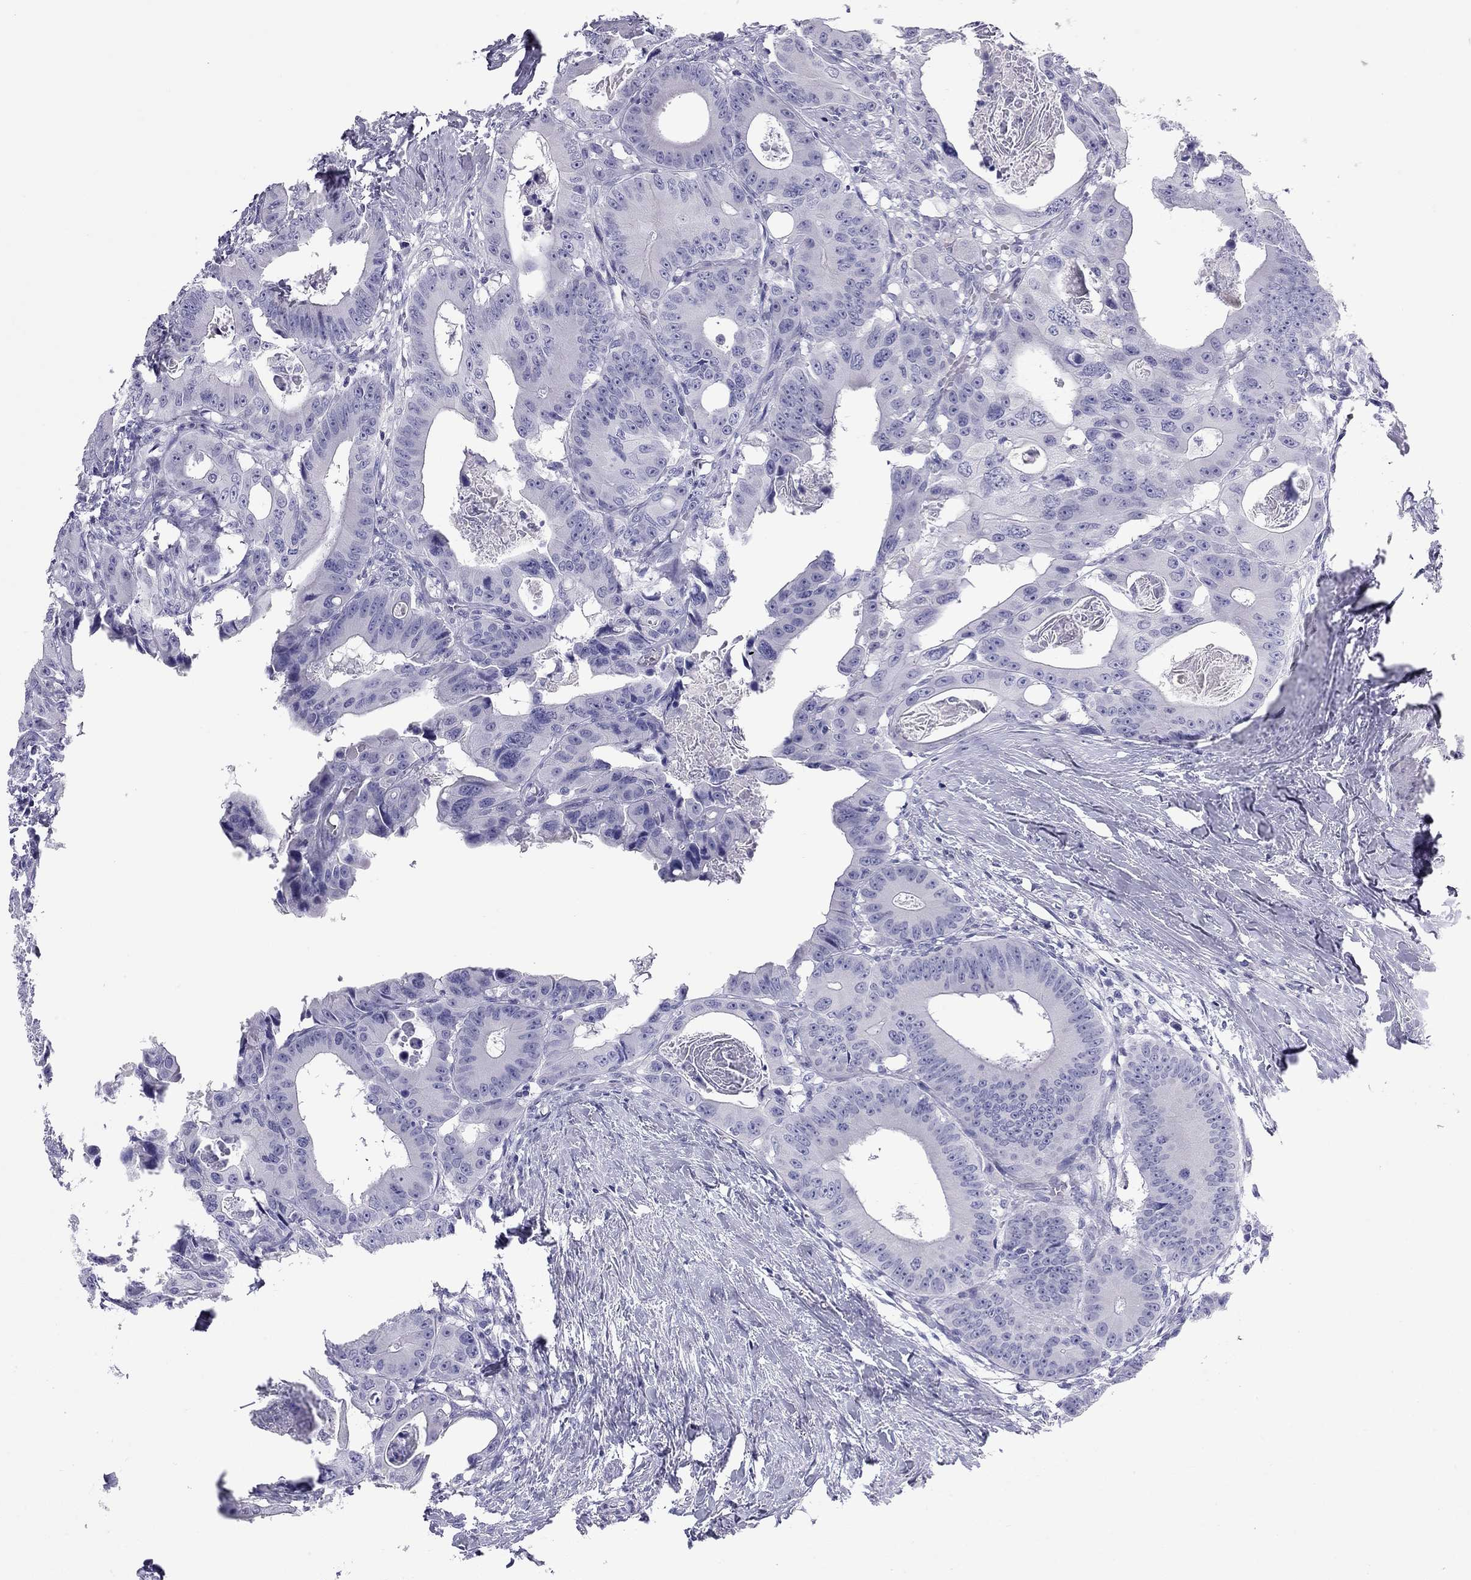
{"staining": {"intensity": "negative", "quantity": "none", "location": "none"}, "tissue": "colorectal cancer", "cell_type": "Tumor cells", "image_type": "cancer", "snomed": [{"axis": "morphology", "description": "Adenocarcinoma, NOS"}, {"axis": "topography", "description": "Rectum"}], "caption": "Colorectal cancer (adenocarcinoma) stained for a protein using IHC reveals no staining tumor cells.", "gene": "FSCN3", "patient": {"sex": "male", "age": 64}}